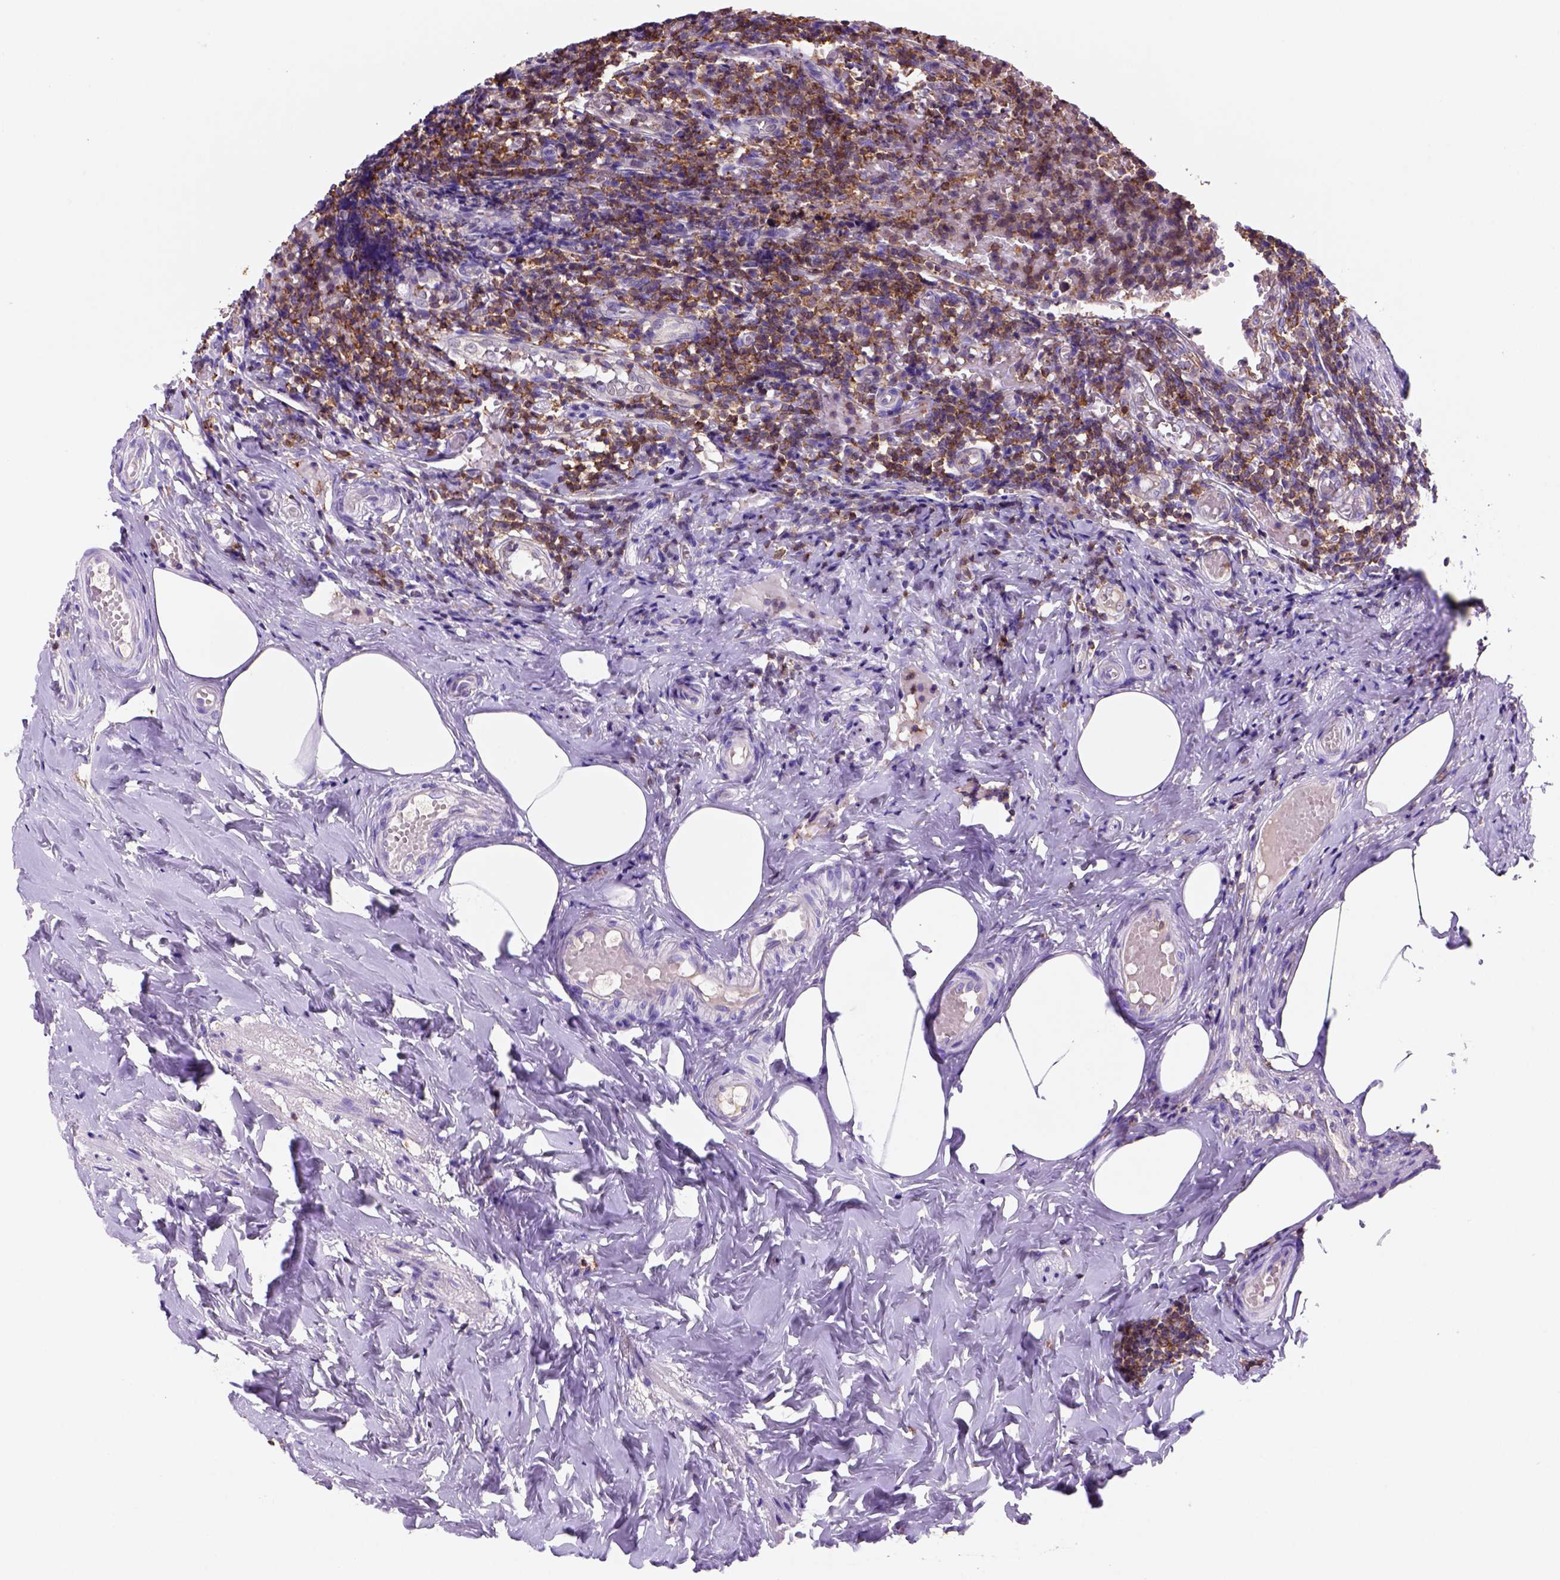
{"staining": {"intensity": "weak", "quantity": ">75%", "location": "cytoplasmic/membranous"}, "tissue": "appendix", "cell_type": "Glandular cells", "image_type": "normal", "snomed": [{"axis": "morphology", "description": "Normal tissue, NOS"}, {"axis": "topography", "description": "Appendix"}], "caption": "Benign appendix was stained to show a protein in brown. There is low levels of weak cytoplasmic/membranous staining in about >75% of glandular cells. The staining was performed using DAB to visualize the protein expression in brown, while the nuclei were stained in blue with hematoxylin (Magnification: 20x).", "gene": "INPP5D", "patient": {"sex": "female", "age": 32}}